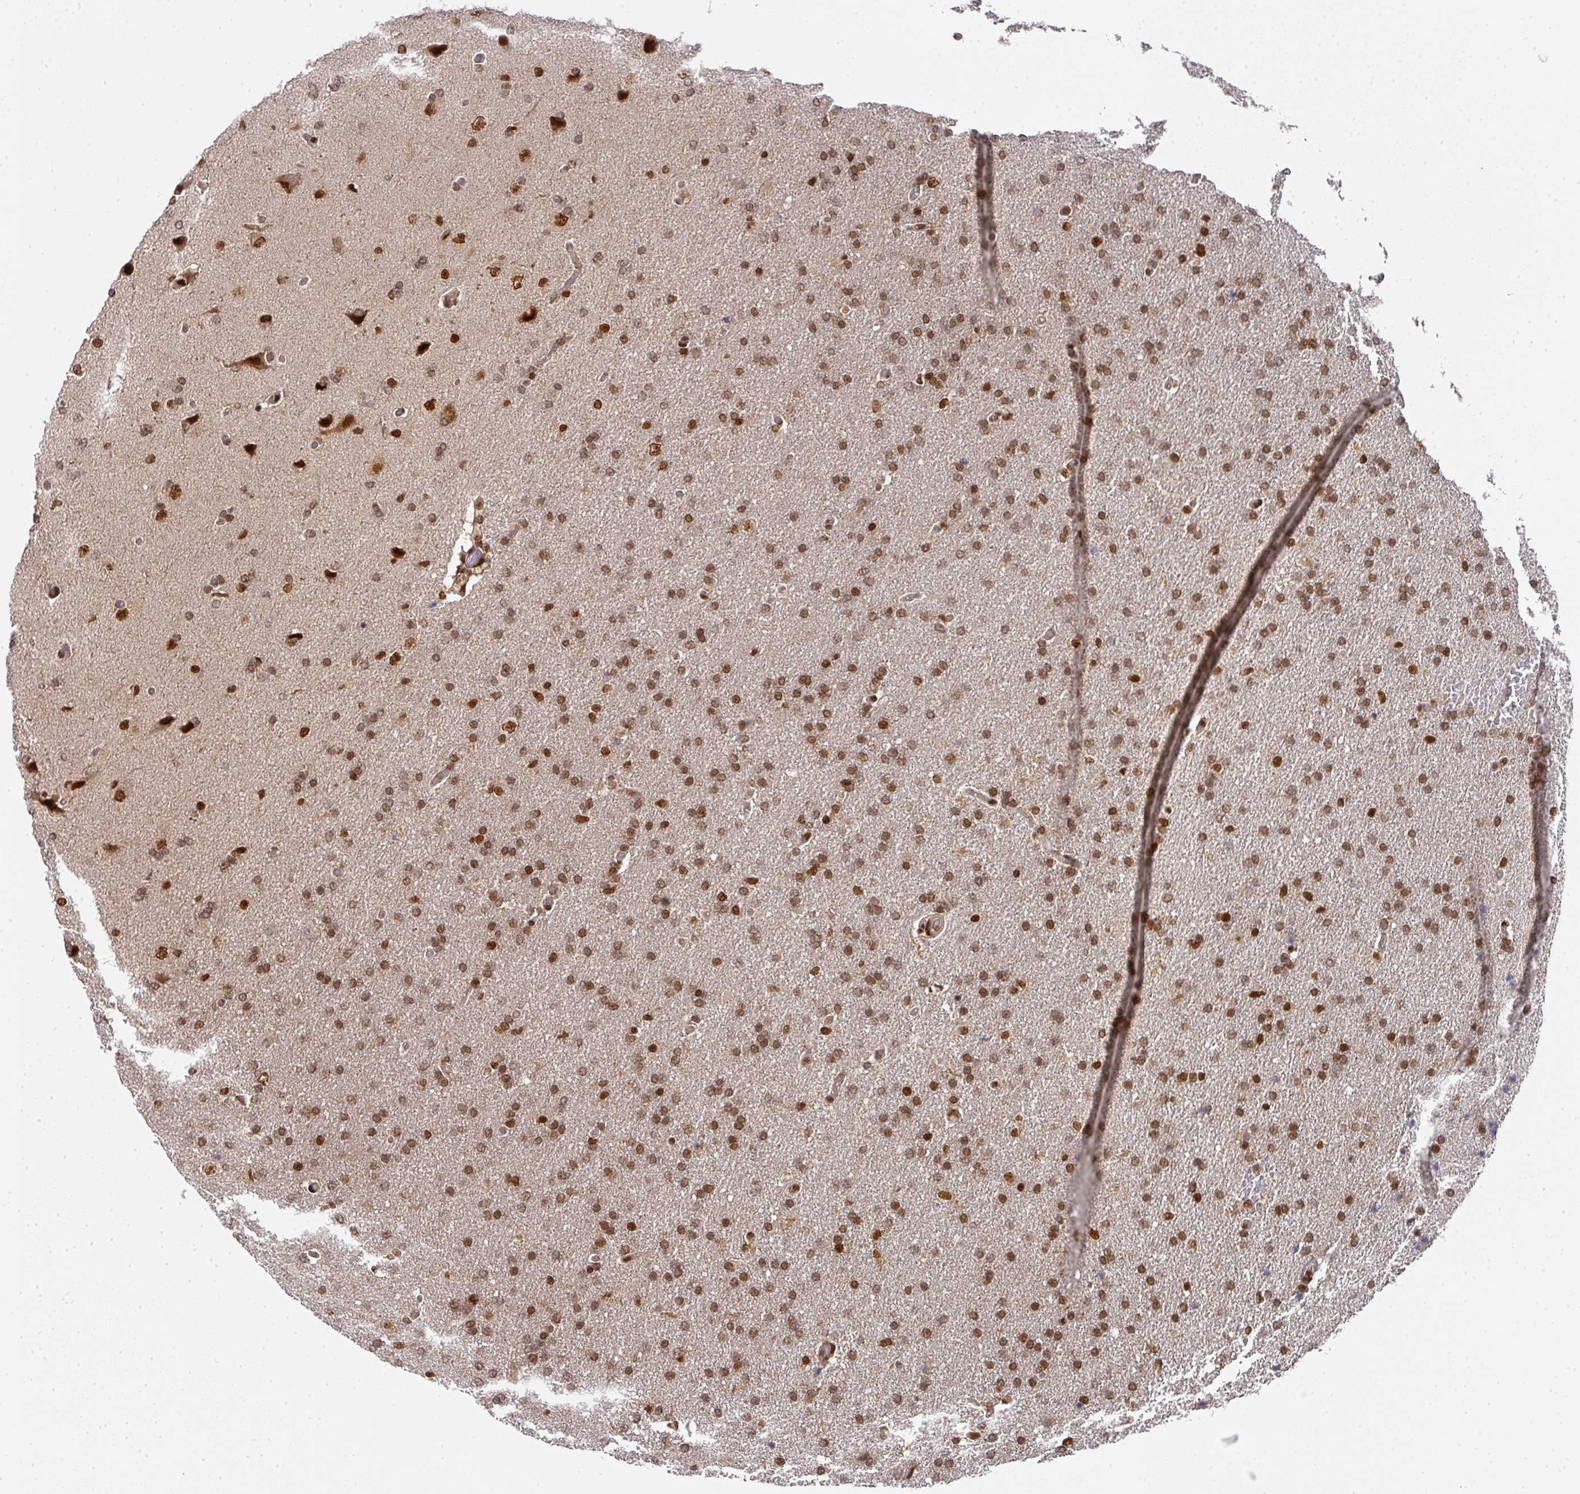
{"staining": {"intensity": "strong", "quantity": ">75%", "location": "nuclear"}, "tissue": "glioma", "cell_type": "Tumor cells", "image_type": "cancer", "snomed": [{"axis": "morphology", "description": "Glioma, malignant, High grade"}, {"axis": "topography", "description": "Brain"}], "caption": "Glioma stained for a protein (brown) shows strong nuclear positive staining in about >75% of tumor cells.", "gene": "DIDO1", "patient": {"sex": "male", "age": 72}}